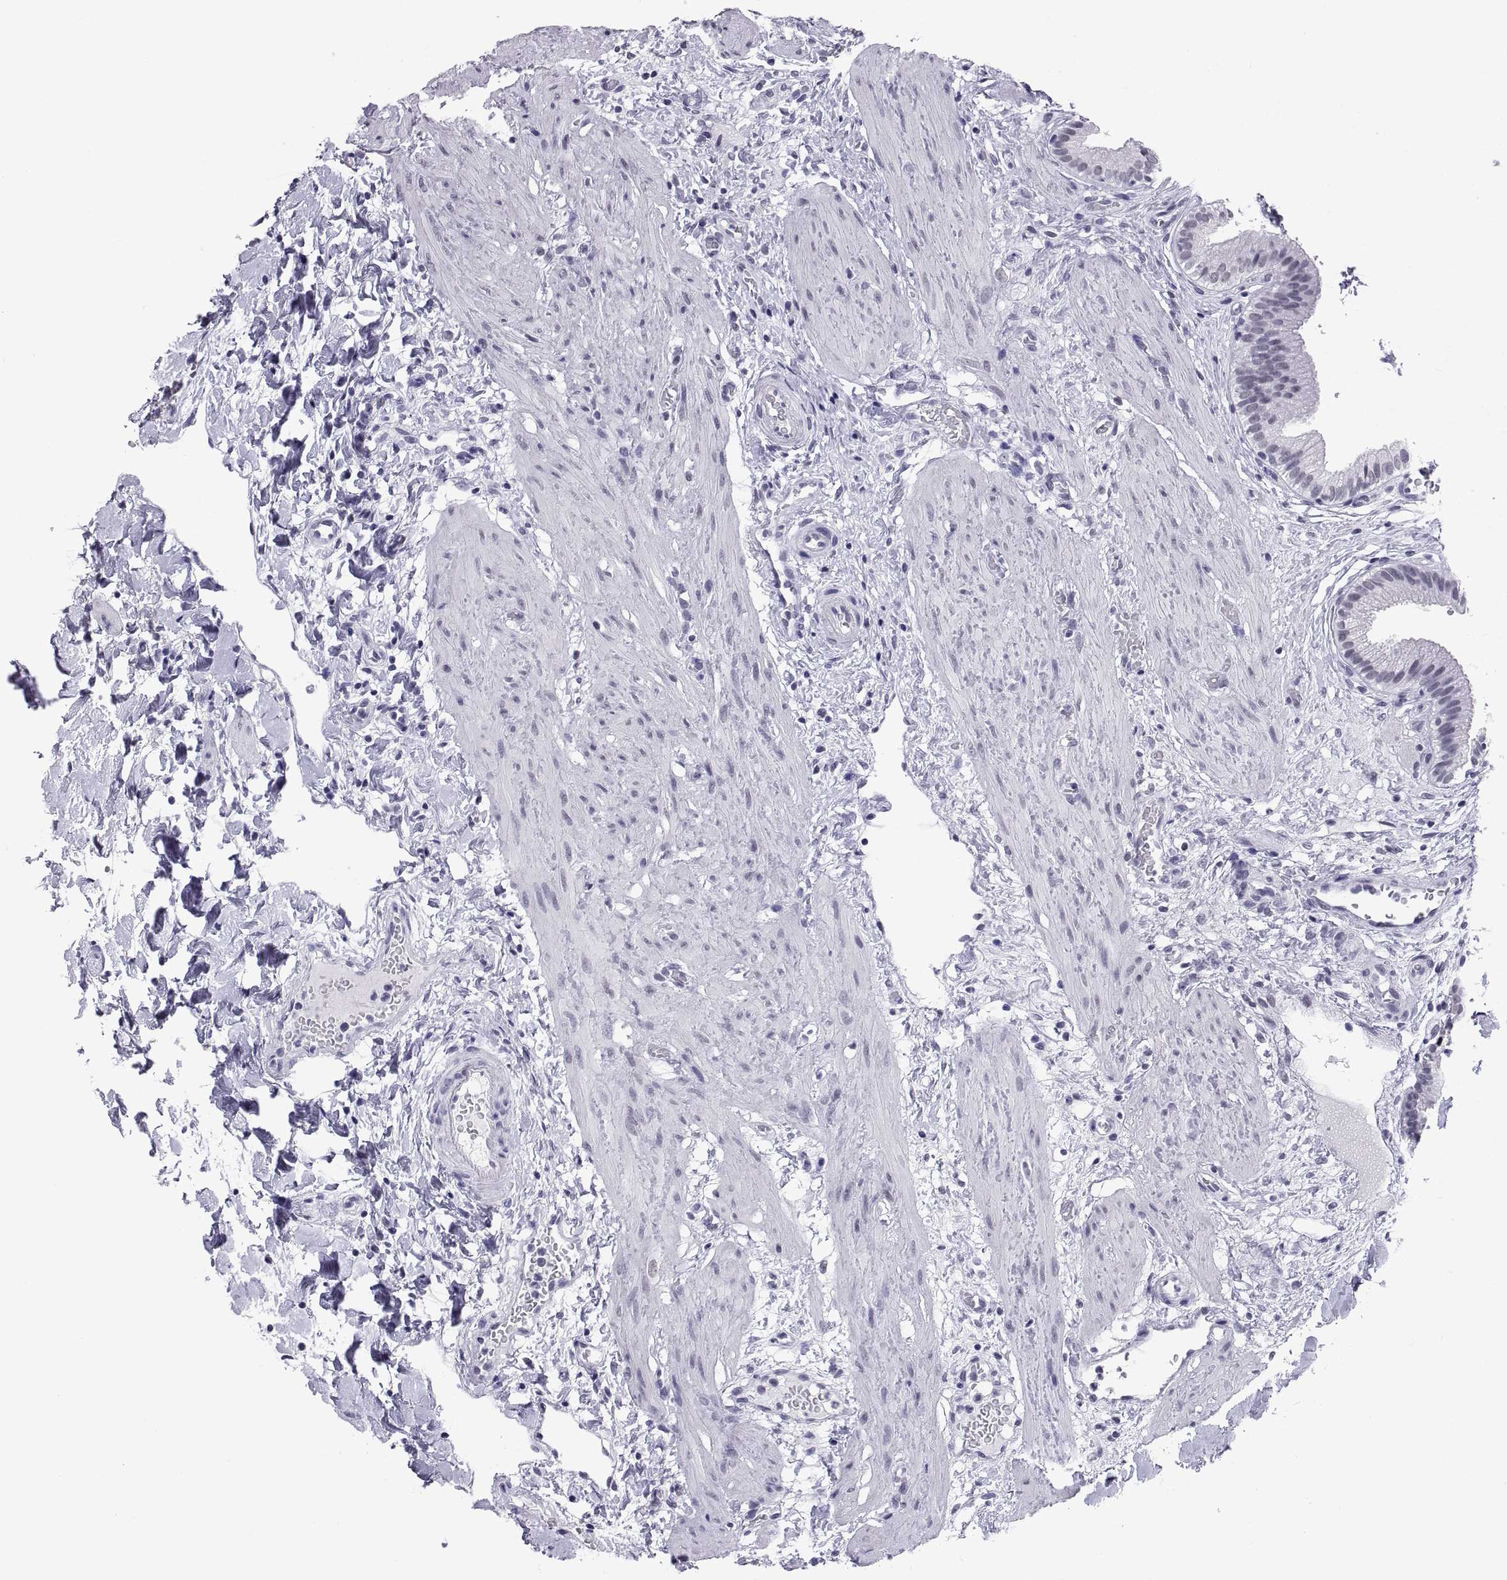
{"staining": {"intensity": "negative", "quantity": "none", "location": "none"}, "tissue": "gallbladder", "cell_type": "Glandular cells", "image_type": "normal", "snomed": [{"axis": "morphology", "description": "Normal tissue, NOS"}, {"axis": "topography", "description": "Gallbladder"}], "caption": "The micrograph exhibits no significant staining in glandular cells of gallbladder.", "gene": "NEUROD6", "patient": {"sex": "female", "age": 24}}